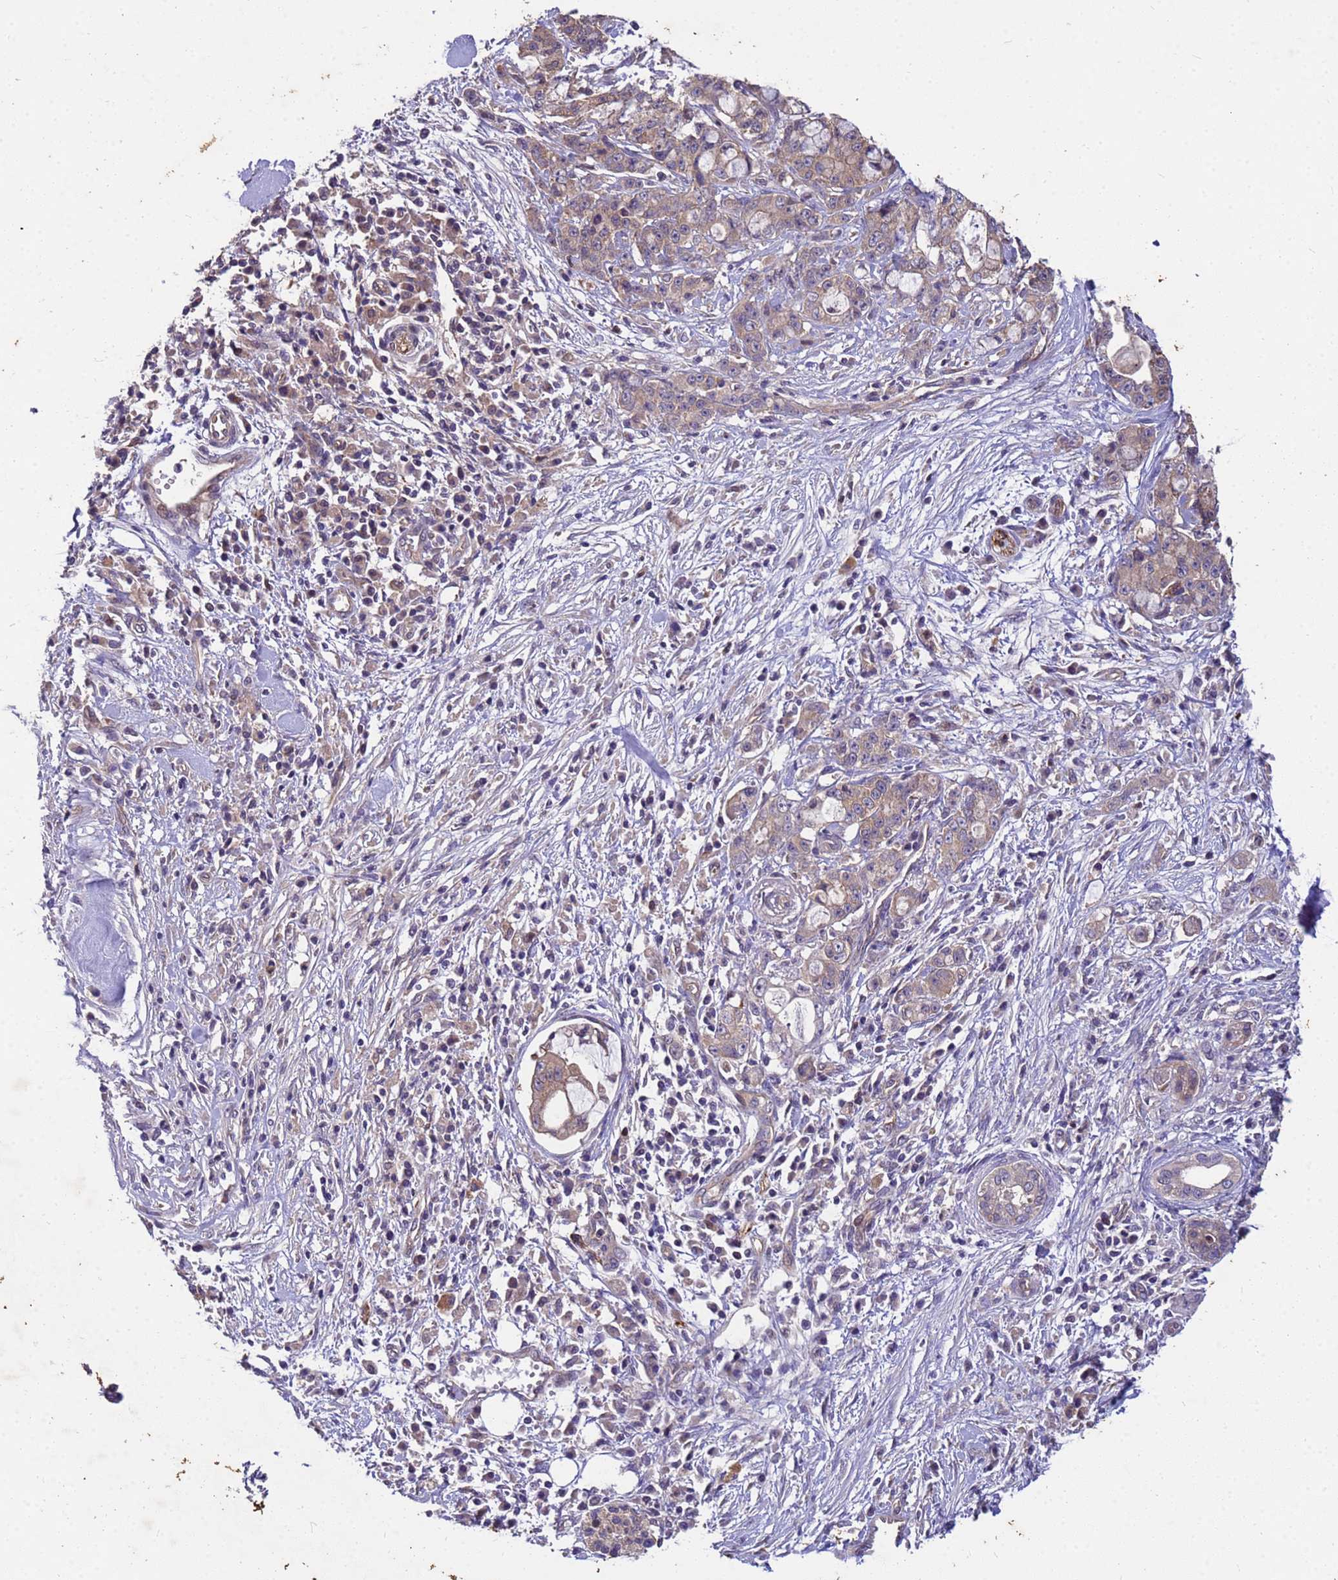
{"staining": {"intensity": "weak", "quantity": ">75%", "location": "cytoplasmic/membranous"}, "tissue": "pancreatic cancer", "cell_type": "Tumor cells", "image_type": "cancer", "snomed": [{"axis": "morphology", "description": "Adenocarcinoma, NOS"}, {"axis": "topography", "description": "Pancreas"}], "caption": "Immunohistochemistry (IHC) photomicrograph of adenocarcinoma (pancreatic) stained for a protein (brown), which displays low levels of weak cytoplasmic/membranous expression in approximately >75% of tumor cells.", "gene": "PPP2CB", "patient": {"sex": "female", "age": 73}}